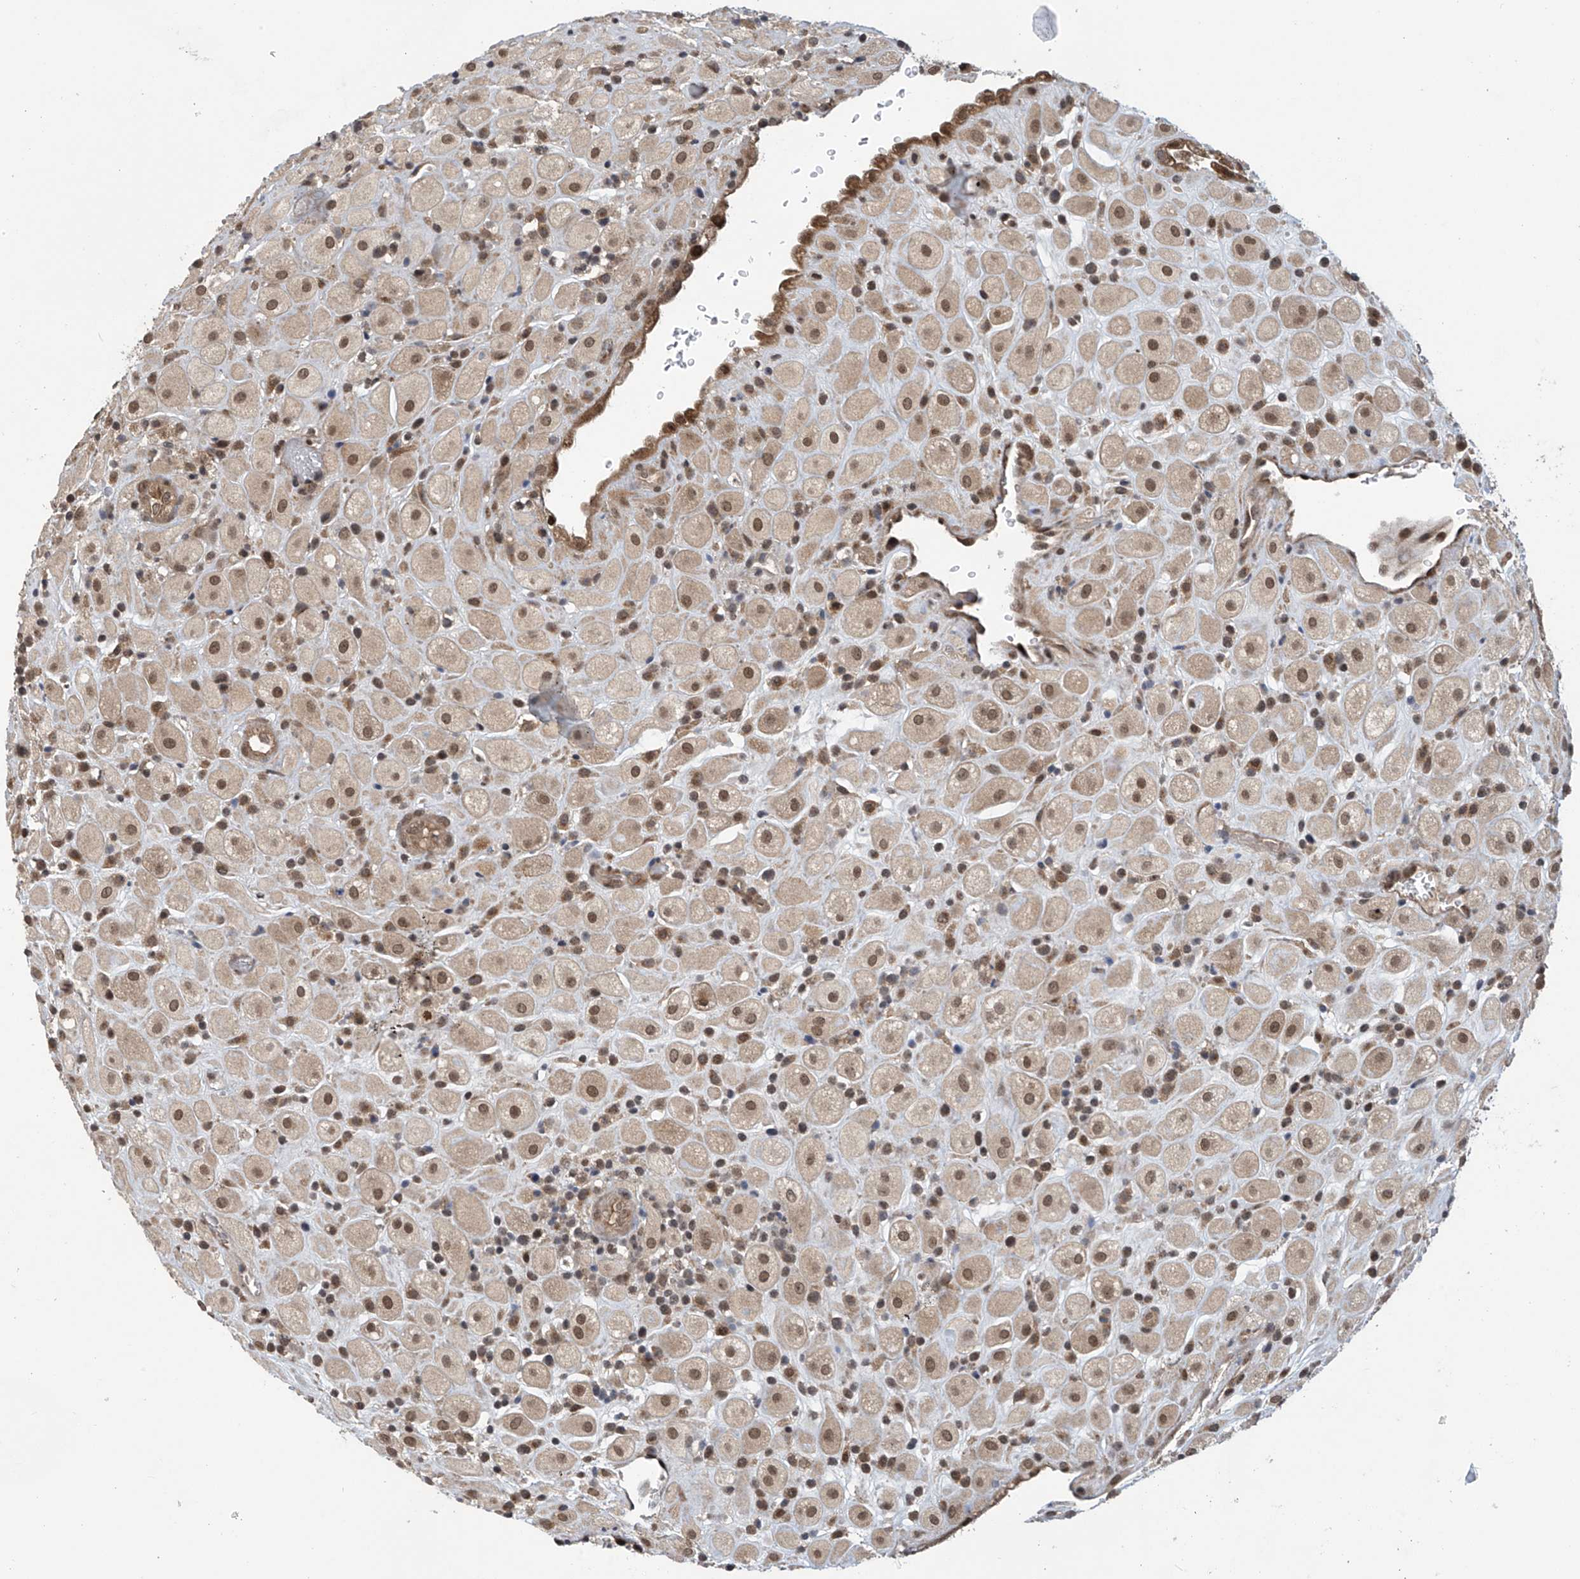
{"staining": {"intensity": "moderate", "quantity": ">75%", "location": "nuclear"}, "tissue": "placenta", "cell_type": "Decidual cells", "image_type": "normal", "snomed": [{"axis": "morphology", "description": "Normal tissue, NOS"}, {"axis": "topography", "description": "Placenta"}], "caption": "Moderate nuclear protein staining is appreciated in about >75% of decidual cells in placenta. (Brightfield microscopy of DAB IHC at high magnification).", "gene": "ABHD13", "patient": {"sex": "female", "age": 35}}